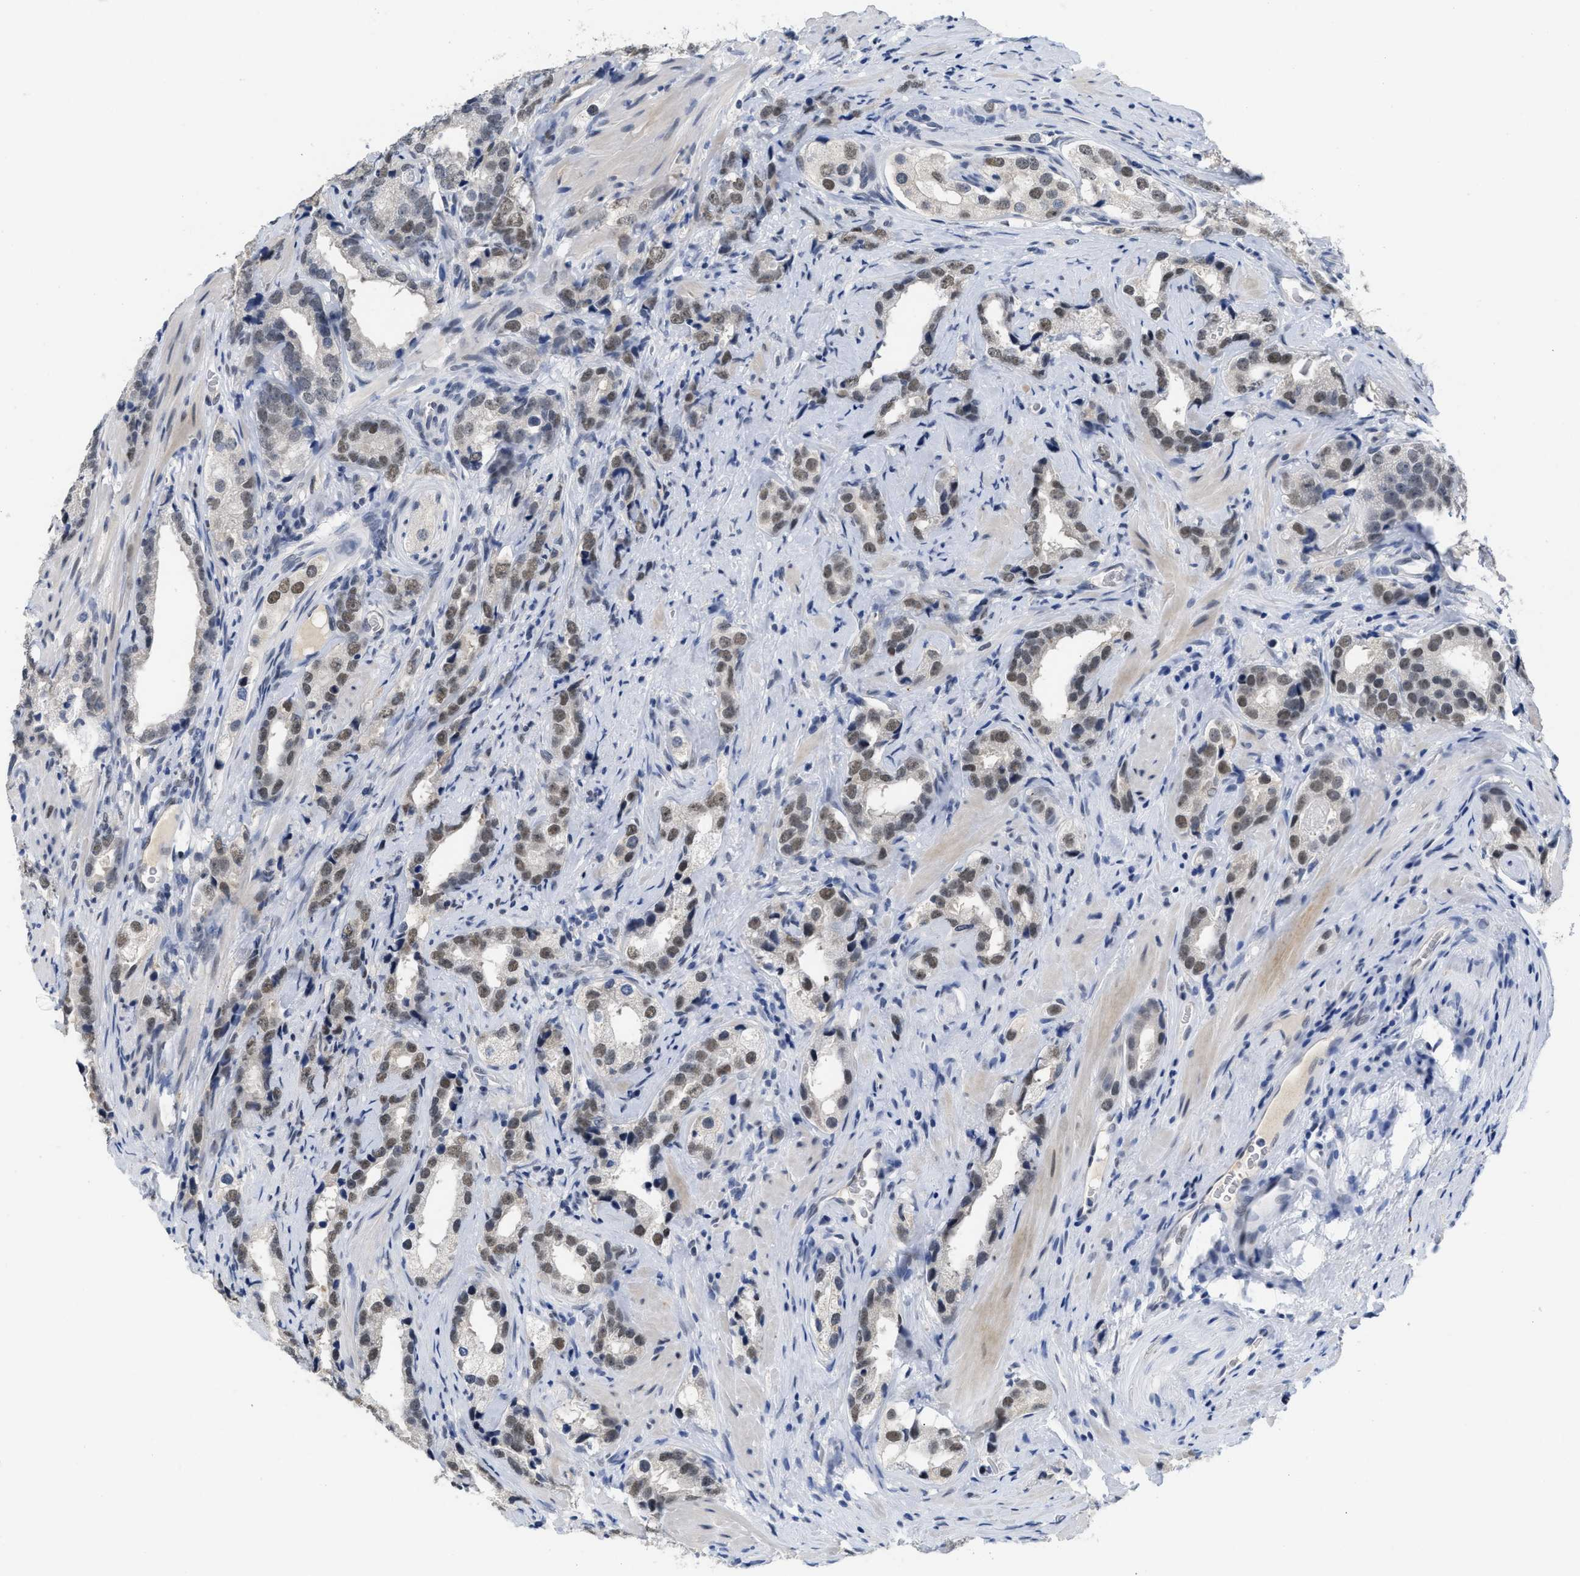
{"staining": {"intensity": "moderate", "quantity": ">75%", "location": "nuclear"}, "tissue": "prostate cancer", "cell_type": "Tumor cells", "image_type": "cancer", "snomed": [{"axis": "morphology", "description": "Adenocarcinoma, High grade"}, {"axis": "topography", "description": "Prostate"}], "caption": "Protein staining exhibits moderate nuclear positivity in about >75% of tumor cells in adenocarcinoma (high-grade) (prostate).", "gene": "GGNBP2", "patient": {"sex": "male", "age": 63}}